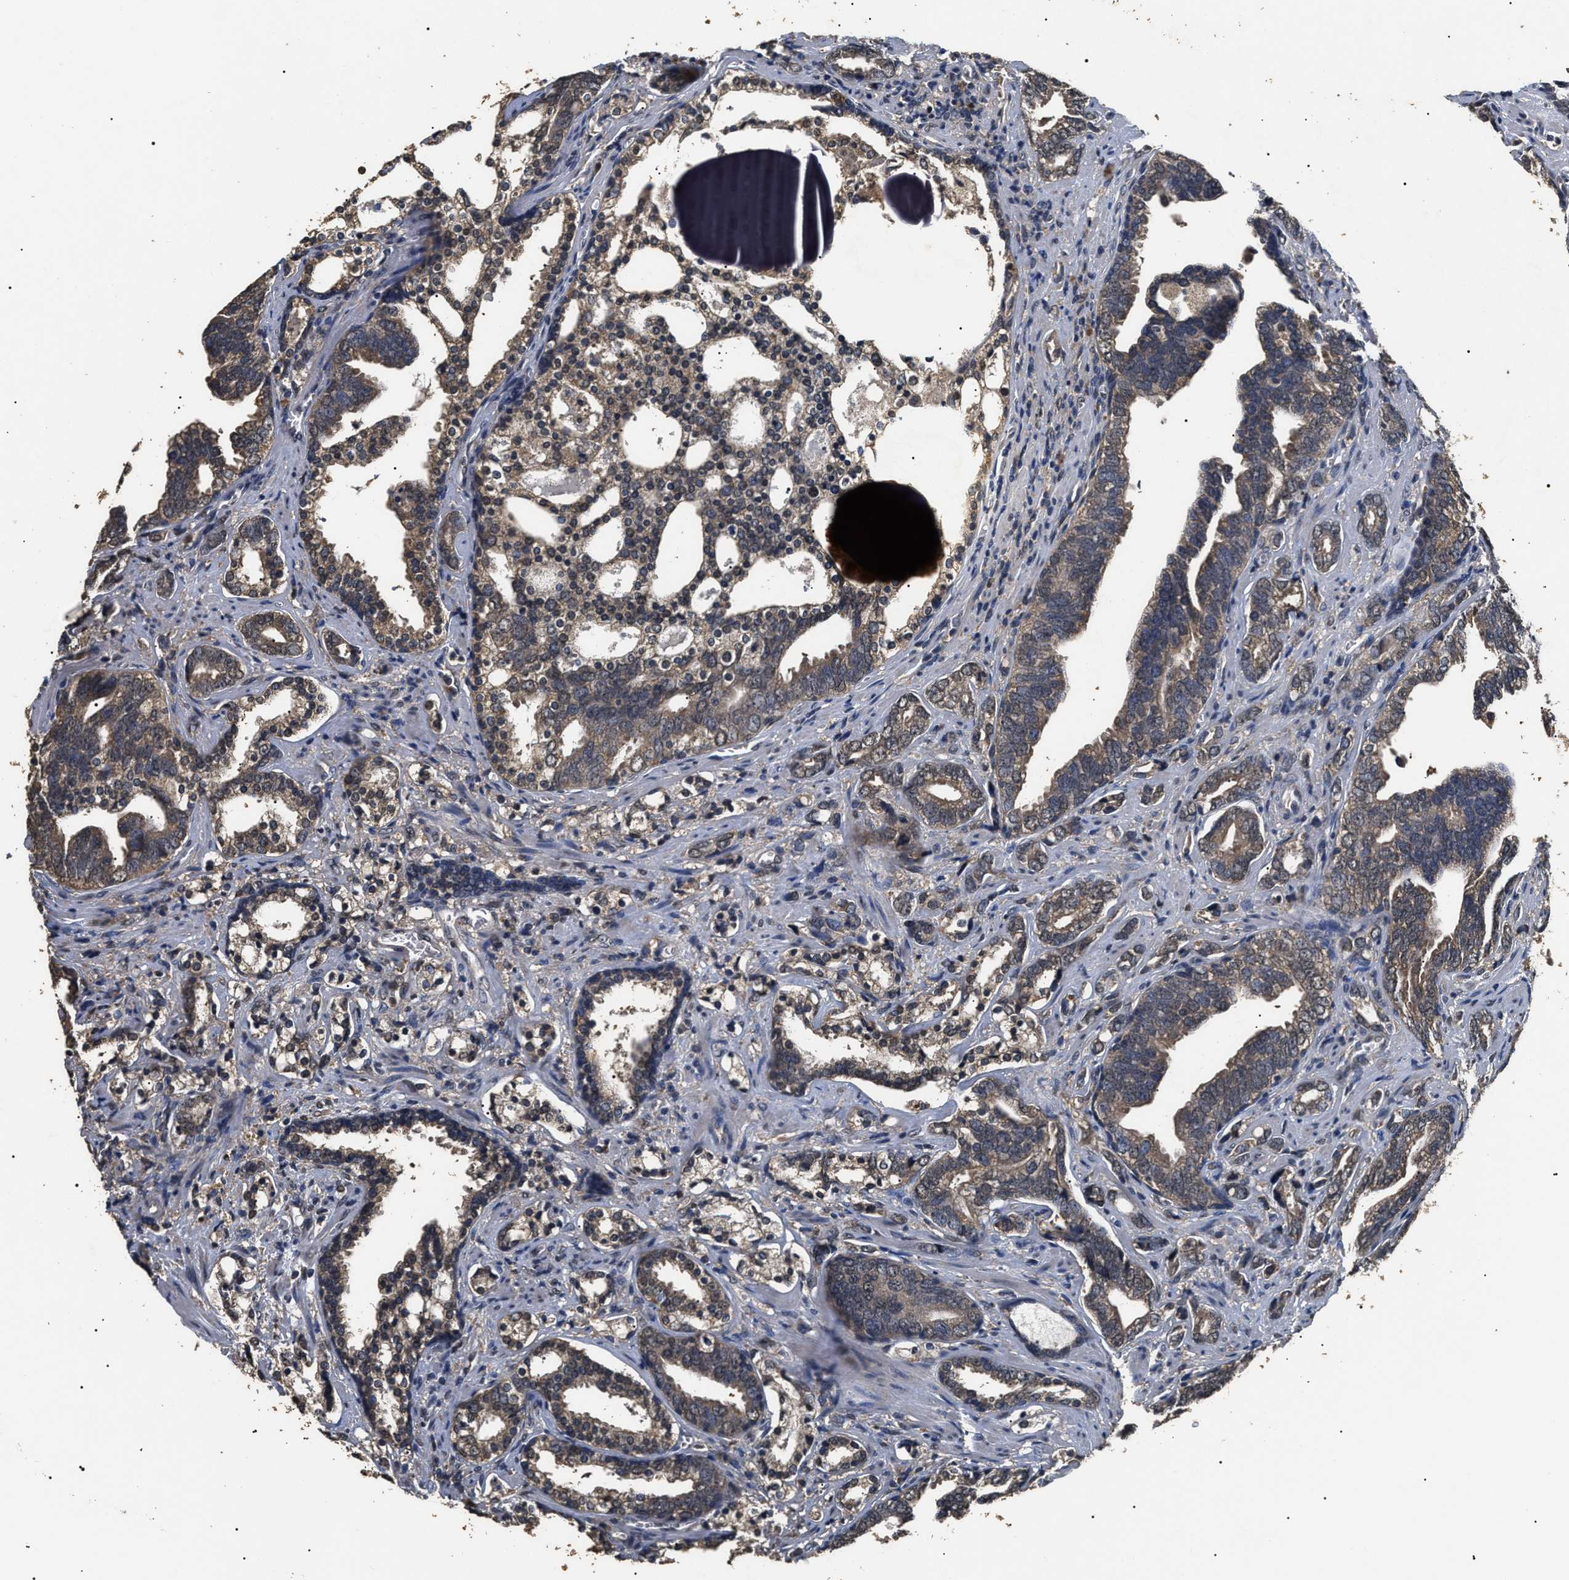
{"staining": {"intensity": "weak", "quantity": "25%-75%", "location": "cytoplasmic/membranous"}, "tissue": "prostate cancer", "cell_type": "Tumor cells", "image_type": "cancer", "snomed": [{"axis": "morphology", "description": "Adenocarcinoma, Medium grade"}, {"axis": "topography", "description": "Prostate"}], "caption": "Prostate cancer tissue shows weak cytoplasmic/membranous staining in approximately 25%-75% of tumor cells, visualized by immunohistochemistry. Using DAB (3,3'-diaminobenzidine) (brown) and hematoxylin (blue) stains, captured at high magnification using brightfield microscopy.", "gene": "PSMD8", "patient": {"sex": "male", "age": 67}}